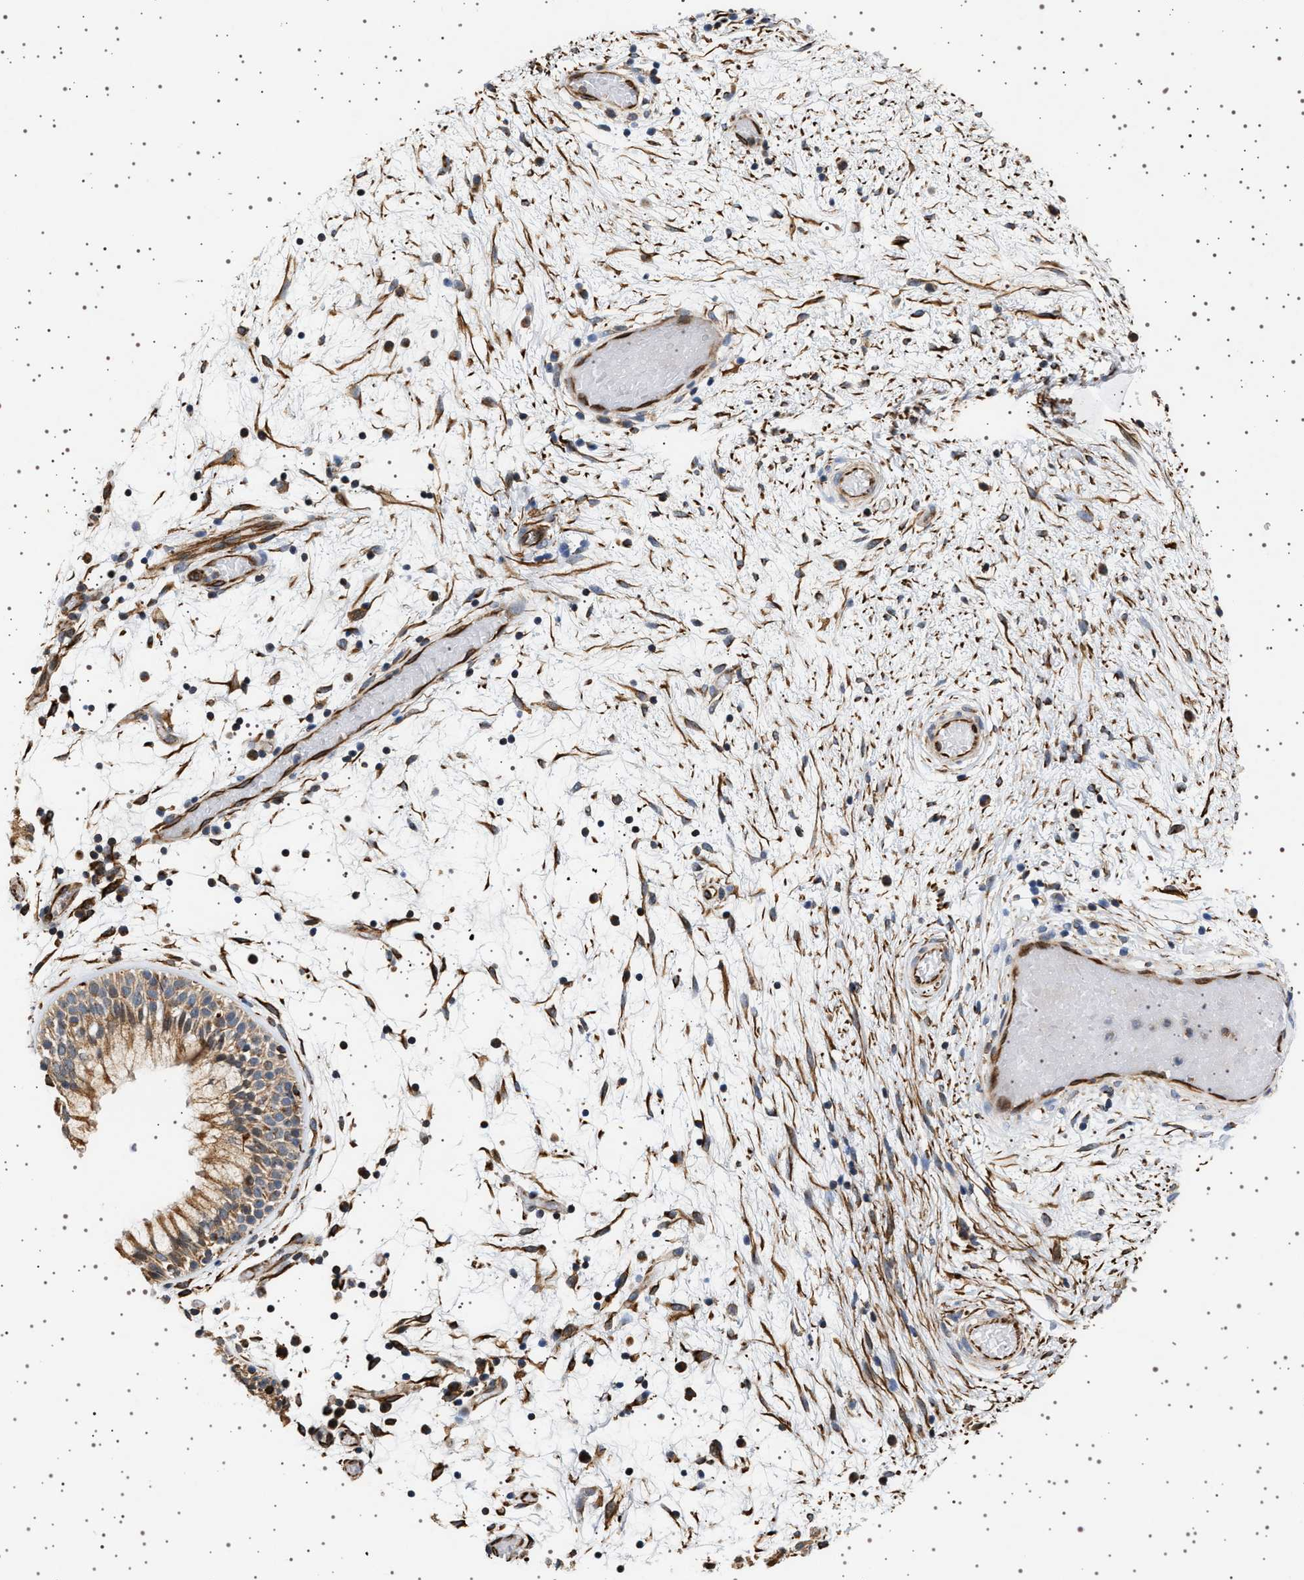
{"staining": {"intensity": "moderate", "quantity": ">75%", "location": "cytoplasmic/membranous"}, "tissue": "nasopharynx", "cell_type": "Respiratory epithelial cells", "image_type": "normal", "snomed": [{"axis": "morphology", "description": "Normal tissue, NOS"}, {"axis": "morphology", "description": "Inflammation, NOS"}, {"axis": "topography", "description": "Nasopharynx"}], "caption": "Moderate cytoplasmic/membranous positivity for a protein is identified in about >75% of respiratory epithelial cells of benign nasopharynx using IHC.", "gene": "TRUB2", "patient": {"sex": "male", "age": 48}}